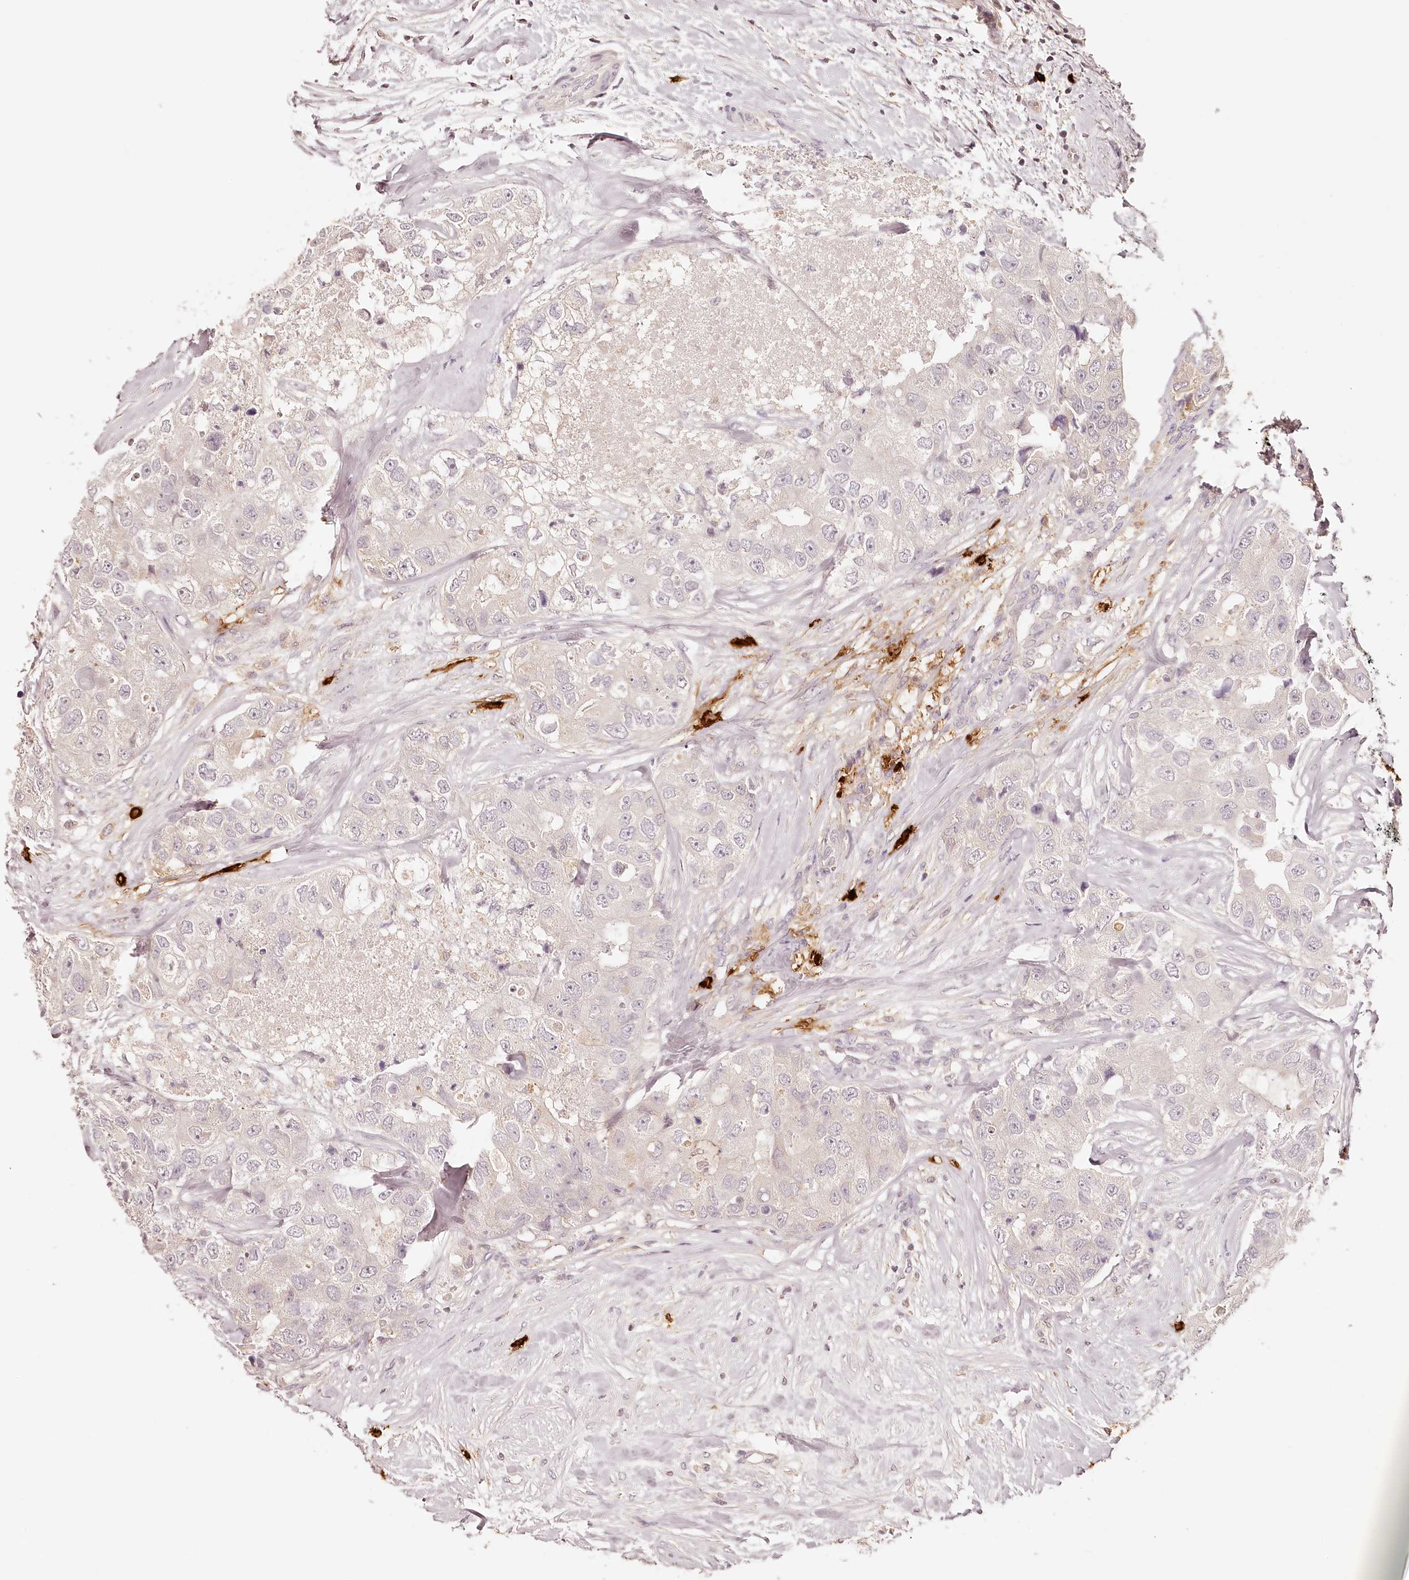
{"staining": {"intensity": "negative", "quantity": "none", "location": "none"}, "tissue": "breast cancer", "cell_type": "Tumor cells", "image_type": "cancer", "snomed": [{"axis": "morphology", "description": "Duct carcinoma"}, {"axis": "topography", "description": "Breast"}], "caption": "This is an immunohistochemistry micrograph of breast cancer (invasive ductal carcinoma). There is no staining in tumor cells.", "gene": "SYNGR1", "patient": {"sex": "female", "age": 62}}